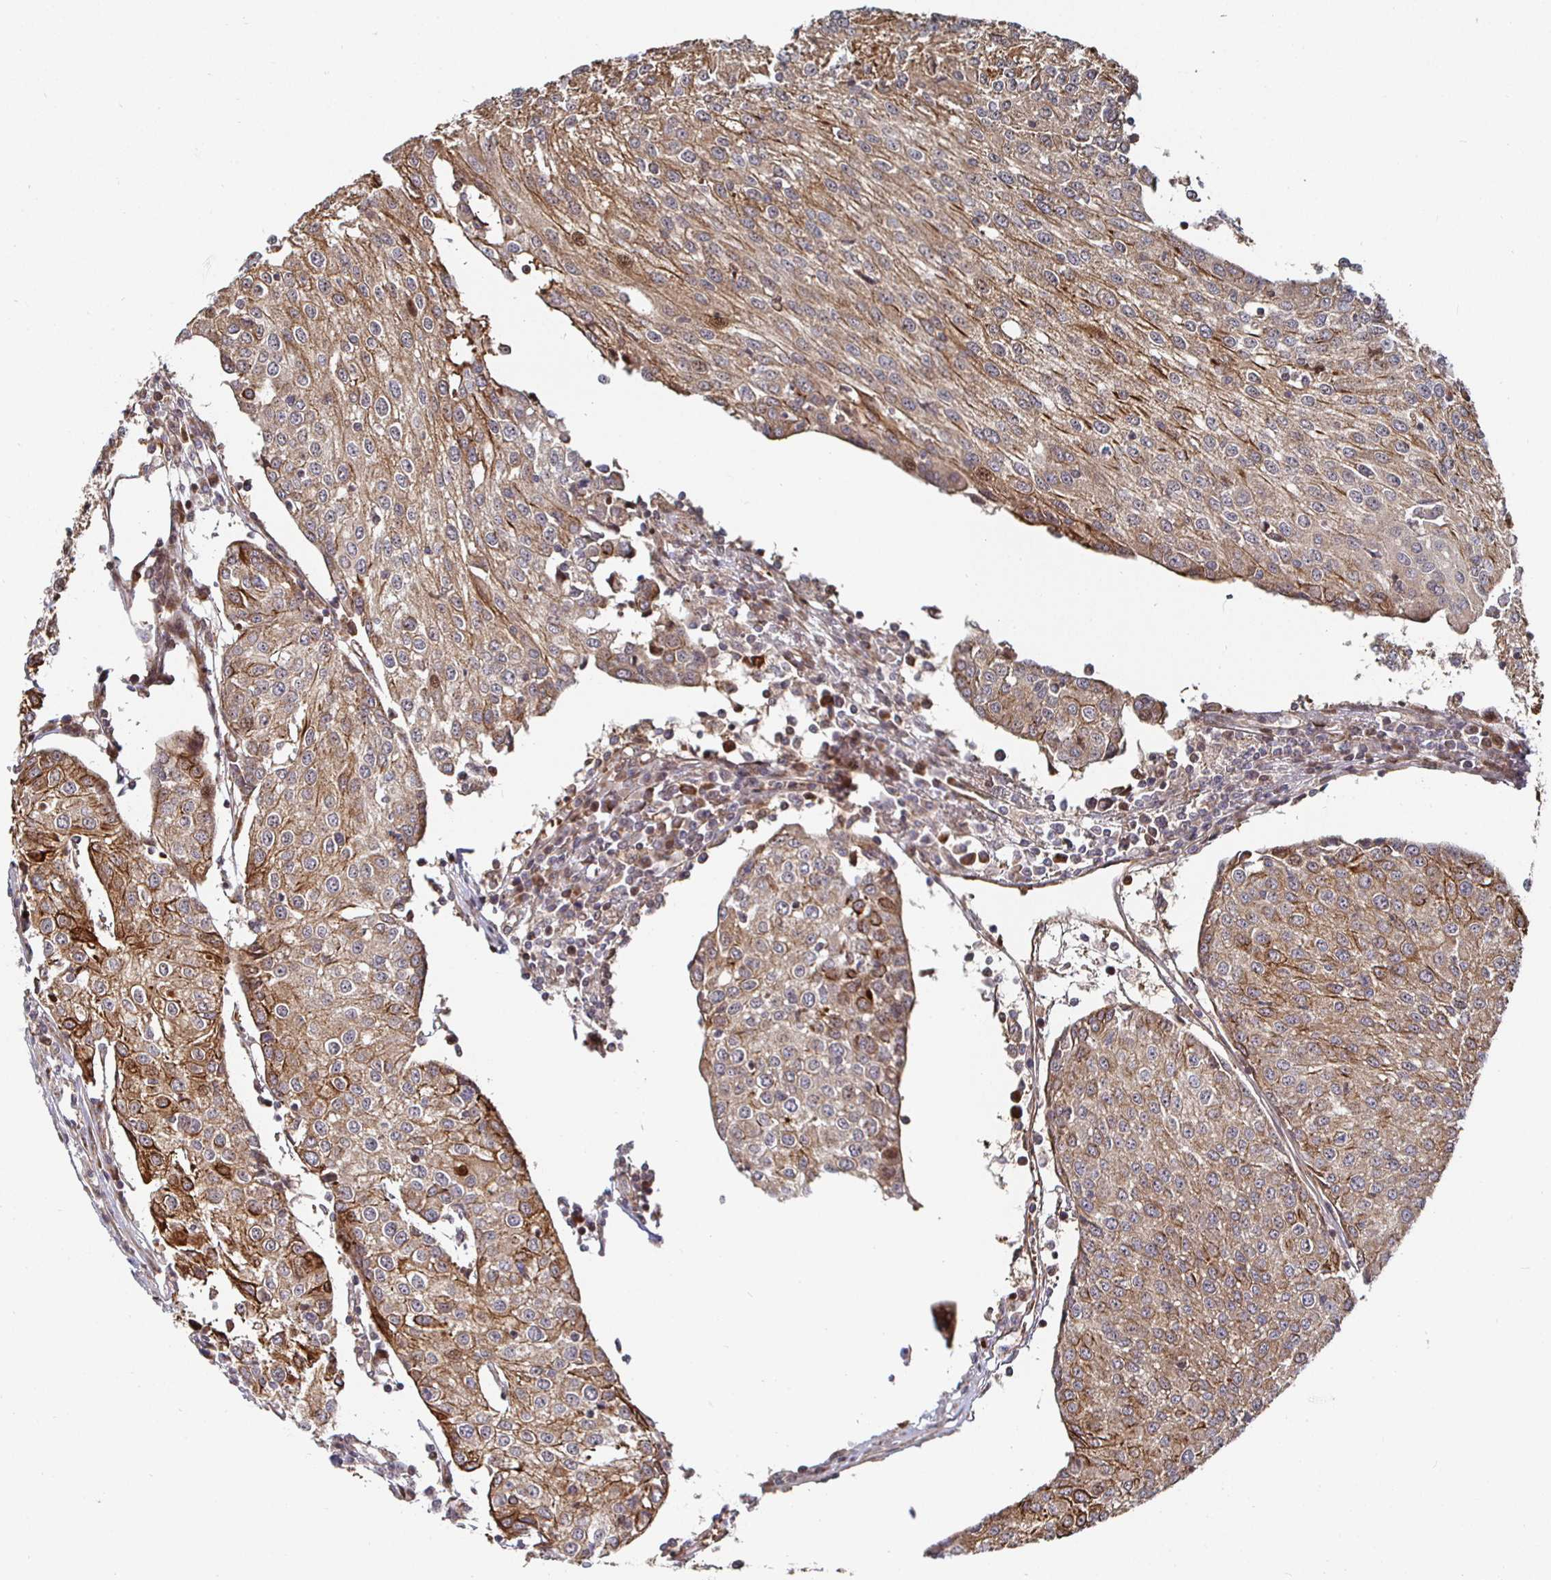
{"staining": {"intensity": "moderate", "quantity": ">75%", "location": "cytoplasmic/membranous"}, "tissue": "urothelial cancer", "cell_type": "Tumor cells", "image_type": "cancer", "snomed": [{"axis": "morphology", "description": "Urothelial carcinoma, High grade"}, {"axis": "topography", "description": "Urinary bladder"}], "caption": "The histopathology image exhibits a brown stain indicating the presence of a protein in the cytoplasmic/membranous of tumor cells in high-grade urothelial carcinoma. (Brightfield microscopy of DAB IHC at high magnification).", "gene": "TBKBP1", "patient": {"sex": "female", "age": 85}}